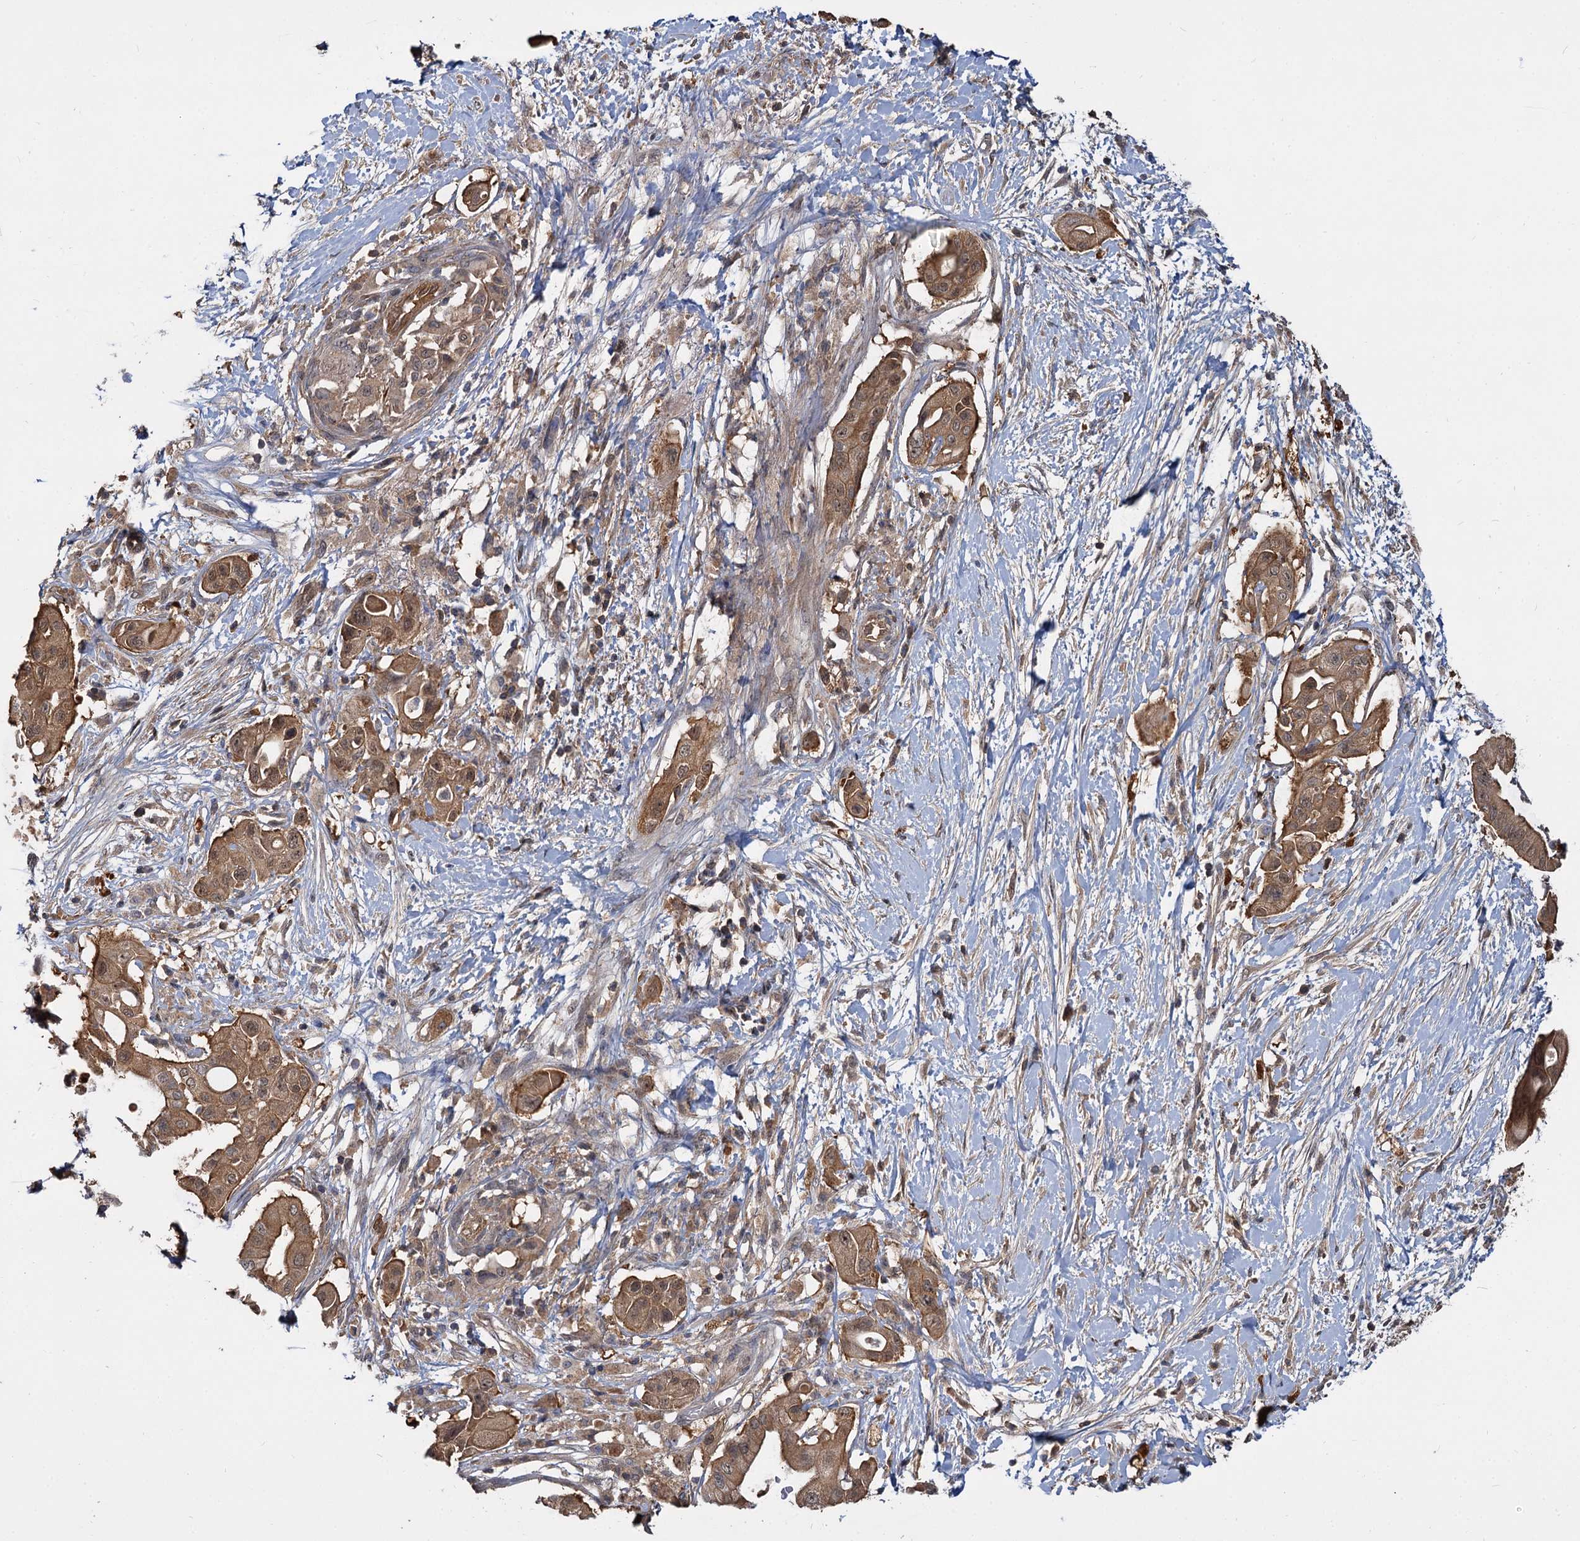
{"staining": {"intensity": "moderate", "quantity": ">75%", "location": "cytoplasmic/membranous"}, "tissue": "pancreatic cancer", "cell_type": "Tumor cells", "image_type": "cancer", "snomed": [{"axis": "morphology", "description": "Adenocarcinoma, NOS"}, {"axis": "topography", "description": "Pancreas"}], "caption": "This photomicrograph displays IHC staining of adenocarcinoma (pancreatic), with medium moderate cytoplasmic/membranous positivity in approximately >75% of tumor cells.", "gene": "SNX15", "patient": {"sex": "male", "age": 68}}